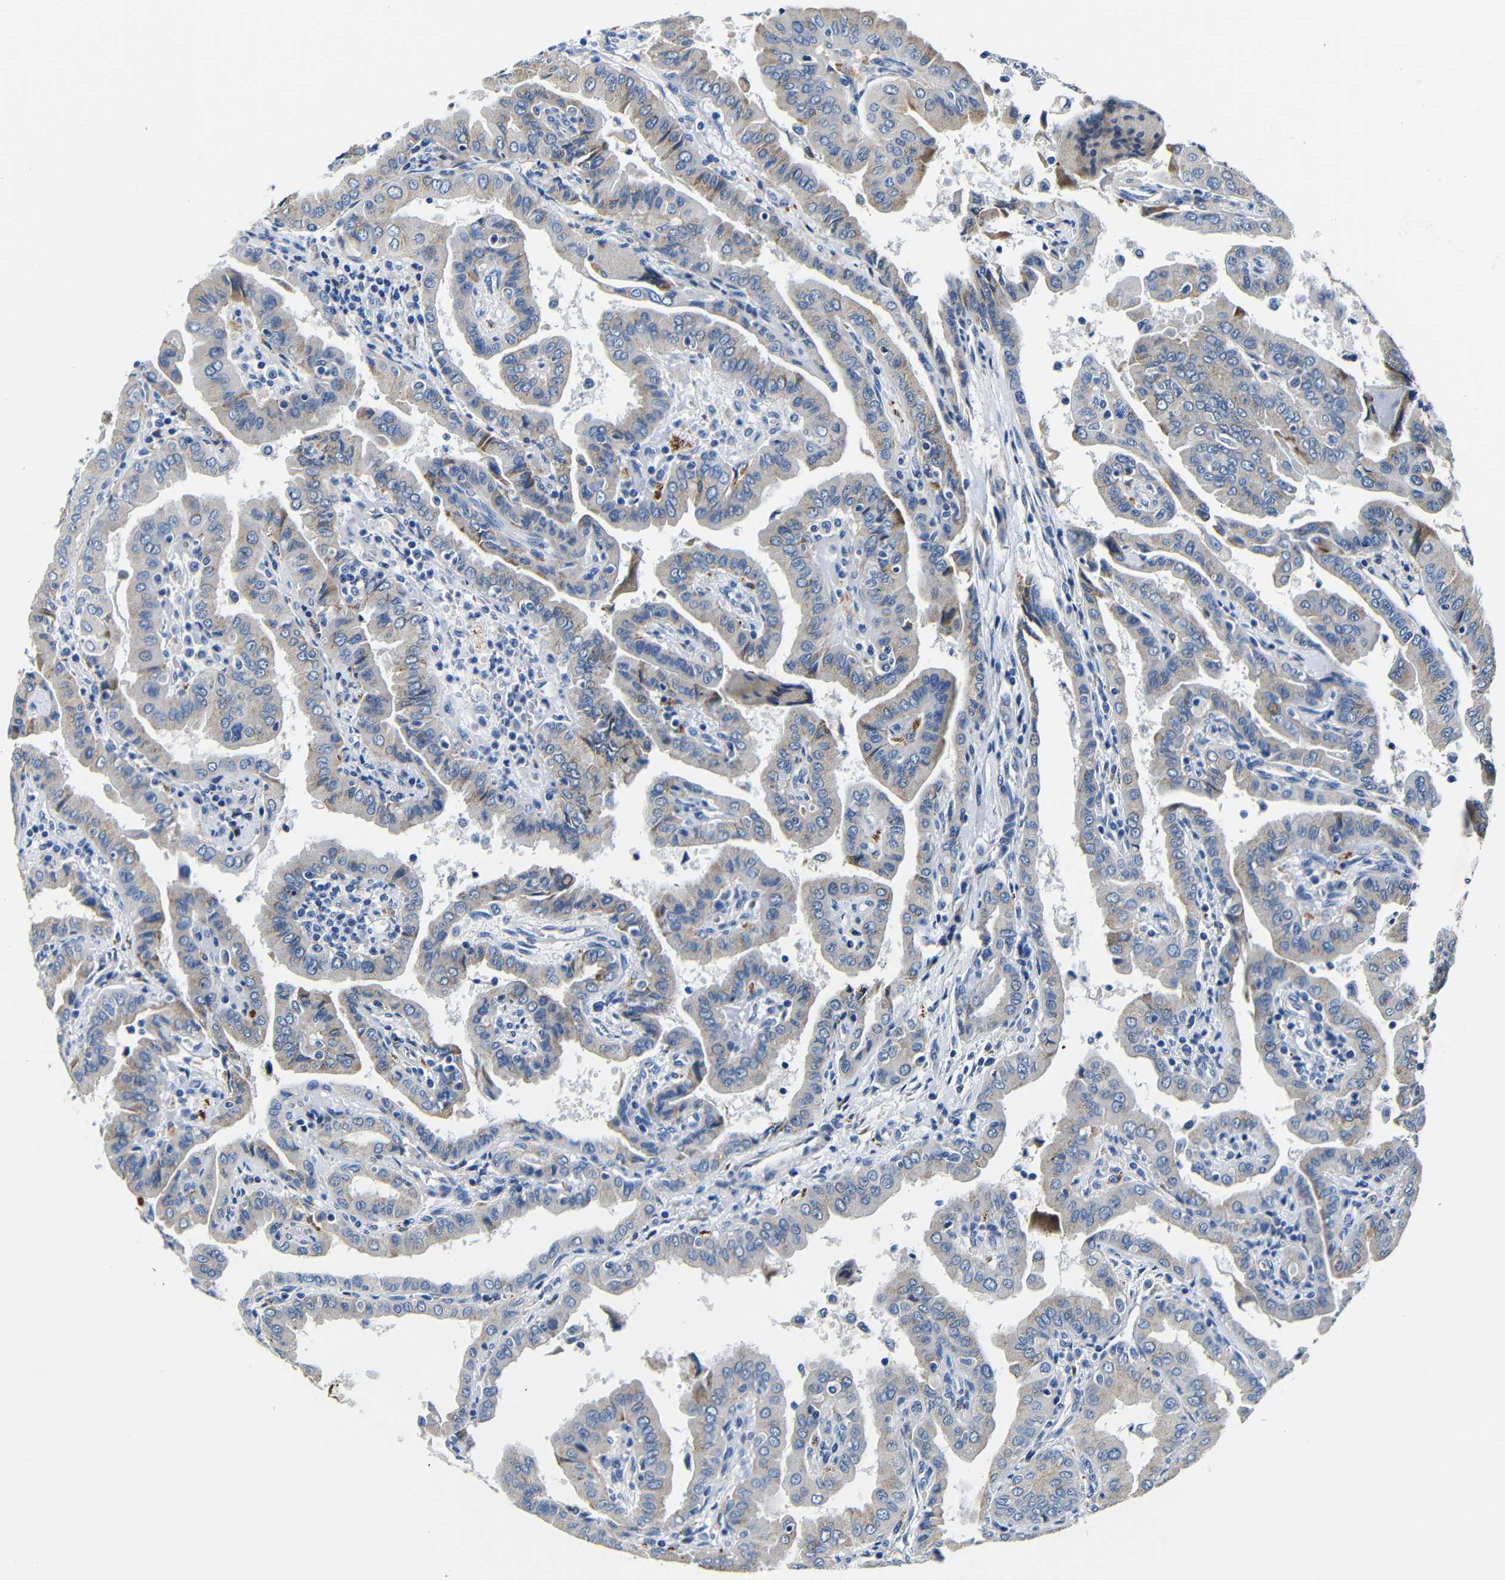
{"staining": {"intensity": "moderate", "quantity": "<25%", "location": "cytoplasmic/membranous"}, "tissue": "thyroid cancer", "cell_type": "Tumor cells", "image_type": "cancer", "snomed": [{"axis": "morphology", "description": "Papillary adenocarcinoma, NOS"}, {"axis": "topography", "description": "Thyroid gland"}], "caption": "A low amount of moderate cytoplasmic/membranous staining is present in approximately <25% of tumor cells in thyroid cancer (papillary adenocarcinoma) tissue. Nuclei are stained in blue.", "gene": "TNFAIP1", "patient": {"sex": "male", "age": 33}}